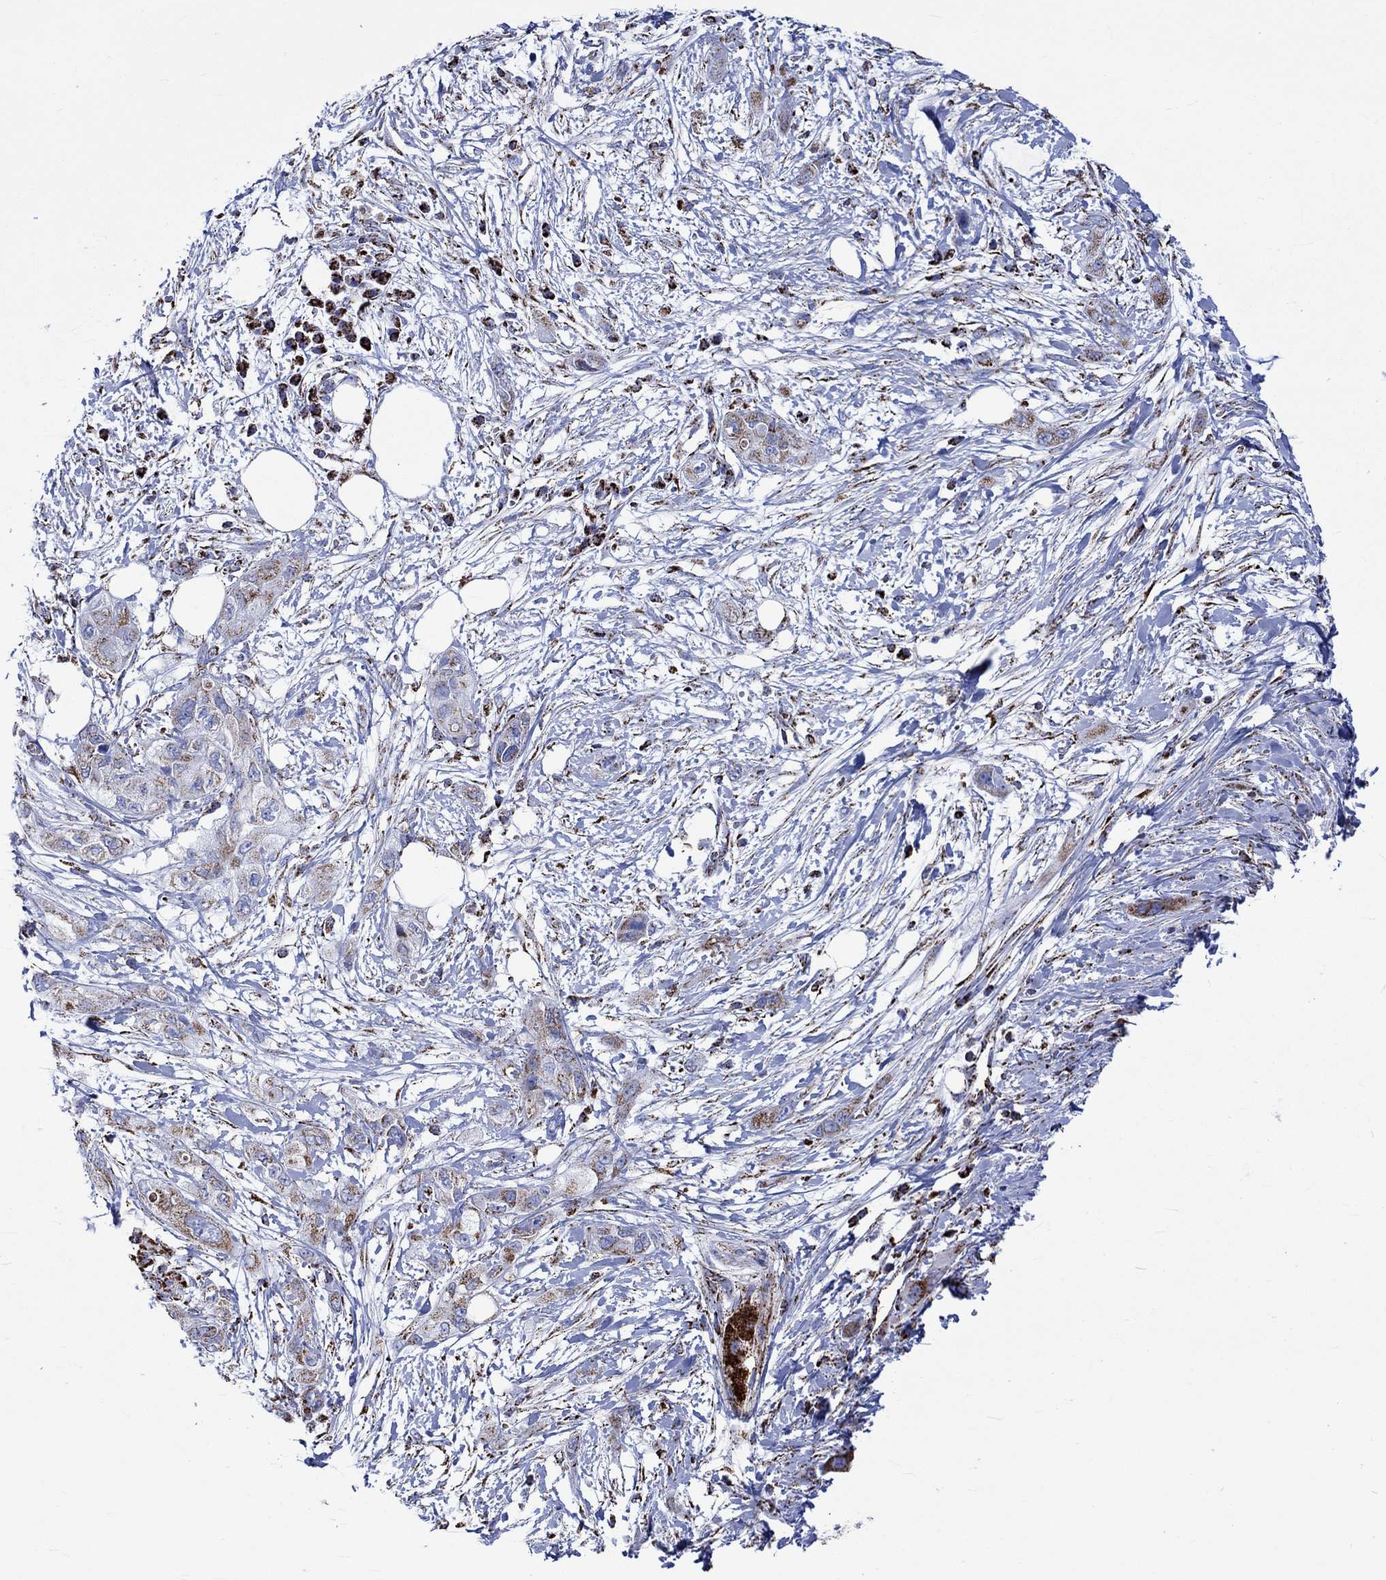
{"staining": {"intensity": "strong", "quantity": "25%-75%", "location": "cytoplasmic/membranous"}, "tissue": "pancreatic cancer", "cell_type": "Tumor cells", "image_type": "cancer", "snomed": [{"axis": "morphology", "description": "Adenocarcinoma, NOS"}, {"axis": "topography", "description": "Pancreas"}], "caption": "A high-resolution image shows immunohistochemistry (IHC) staining of adenocarcinoma (pancreatic), which shows strong cytoplasmic/membranous staining in approximately 25%-75% of tumor cells. The protein is stained brown, and the nuclei are stained in blue (DAB IHC with brightfield microscopy, high magnification).", "gene": "RCE1", "patient": {"sex": "male", "age": 72}}